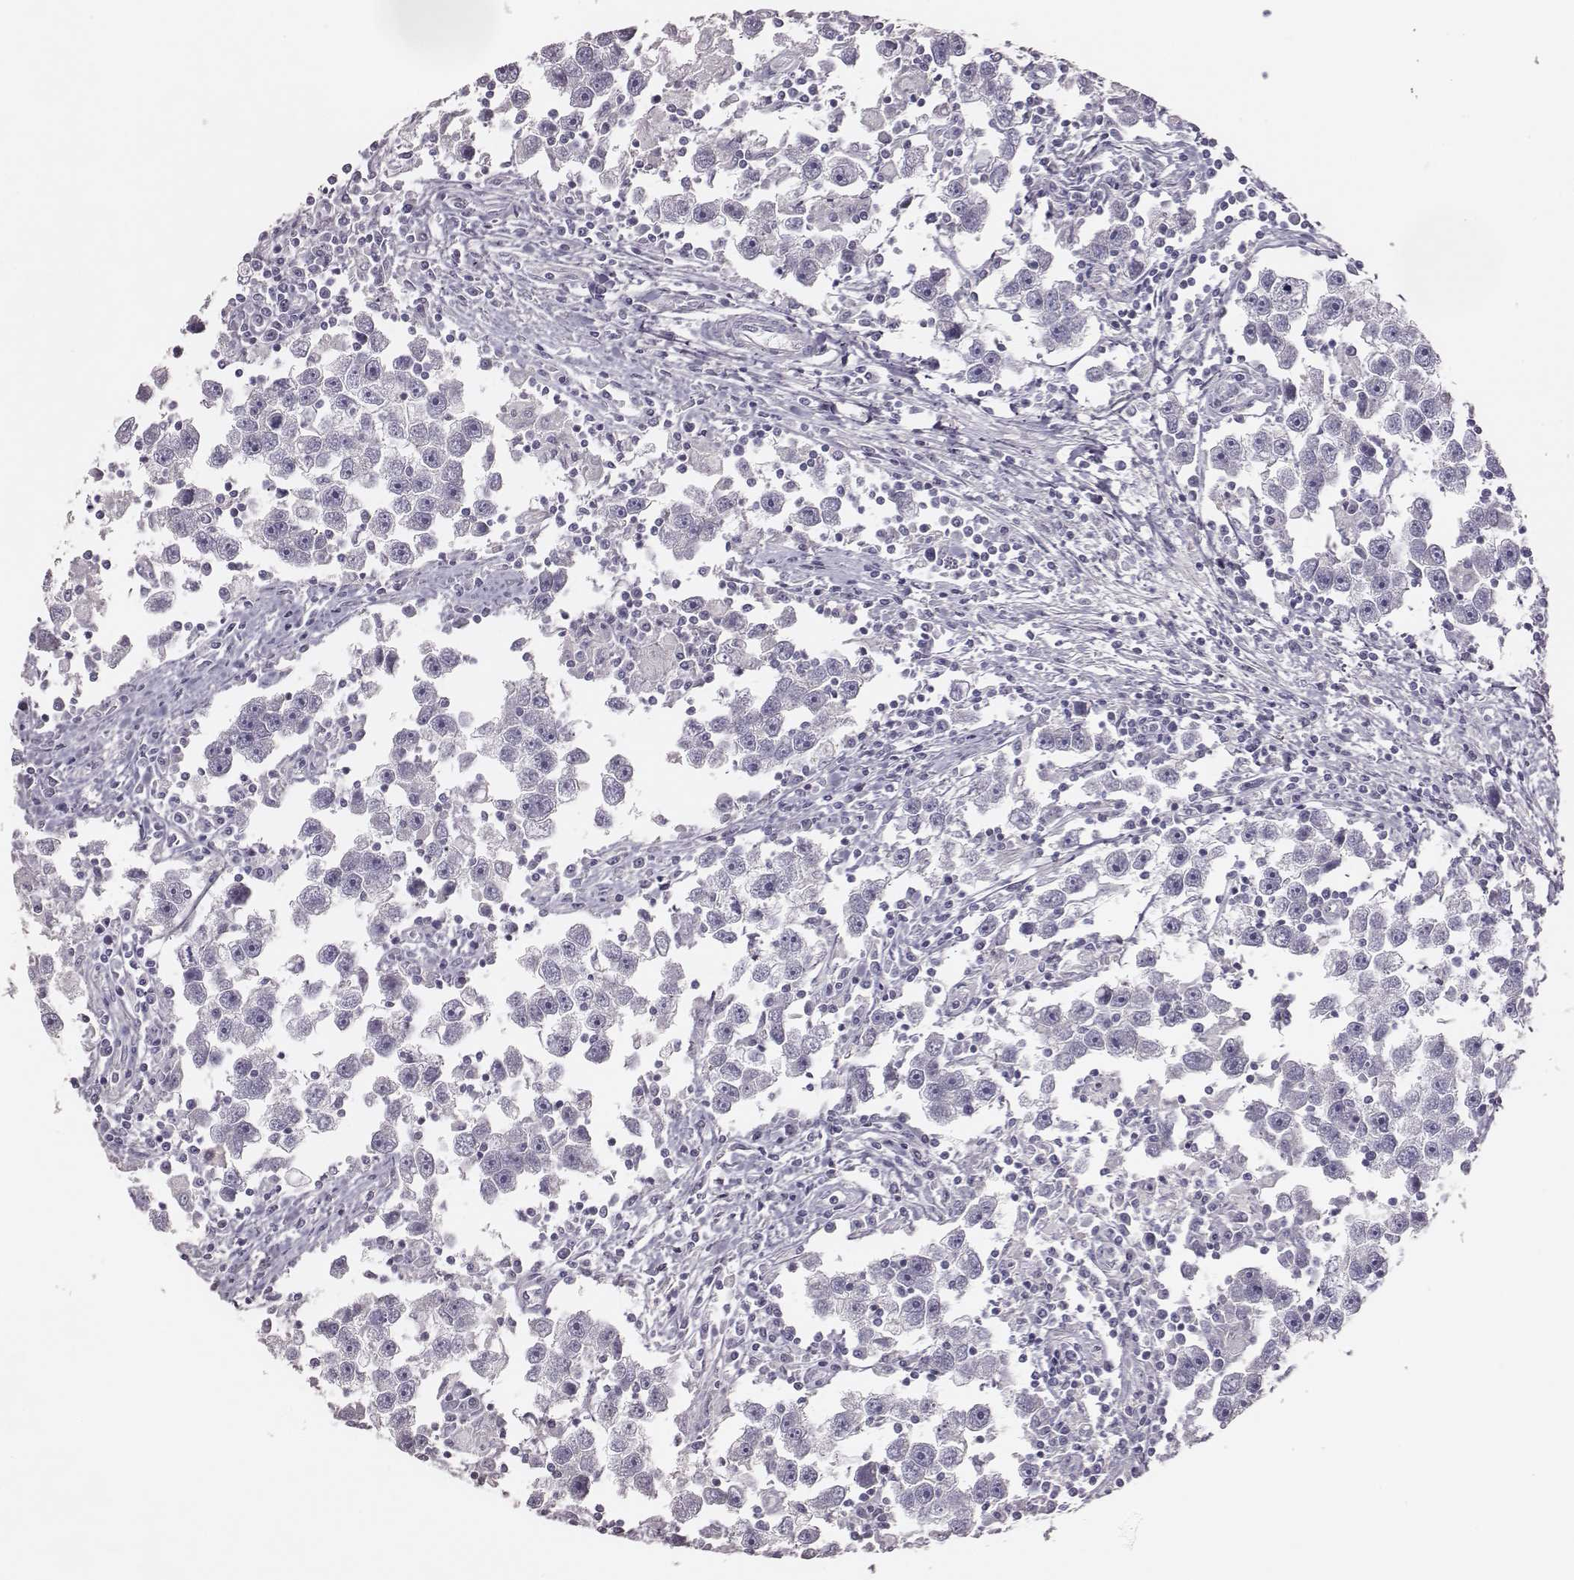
{"staining": {"intensity": "negative", "quantity": "none", "location": "none"}, "tissue": "testis cancer", "cell_type": "Tumor cells", "image_type": "cancer", "snomed": [{"axis": "morphology", "description": "Seminoma, NOS"}, {"axis": "topography", "description": "Testis"}], "caption": "Tumor cells show no significant protein staining in seminoma (testis).", "gene": "P2RY10", "patient": {"sex": "male", "age": 30}}